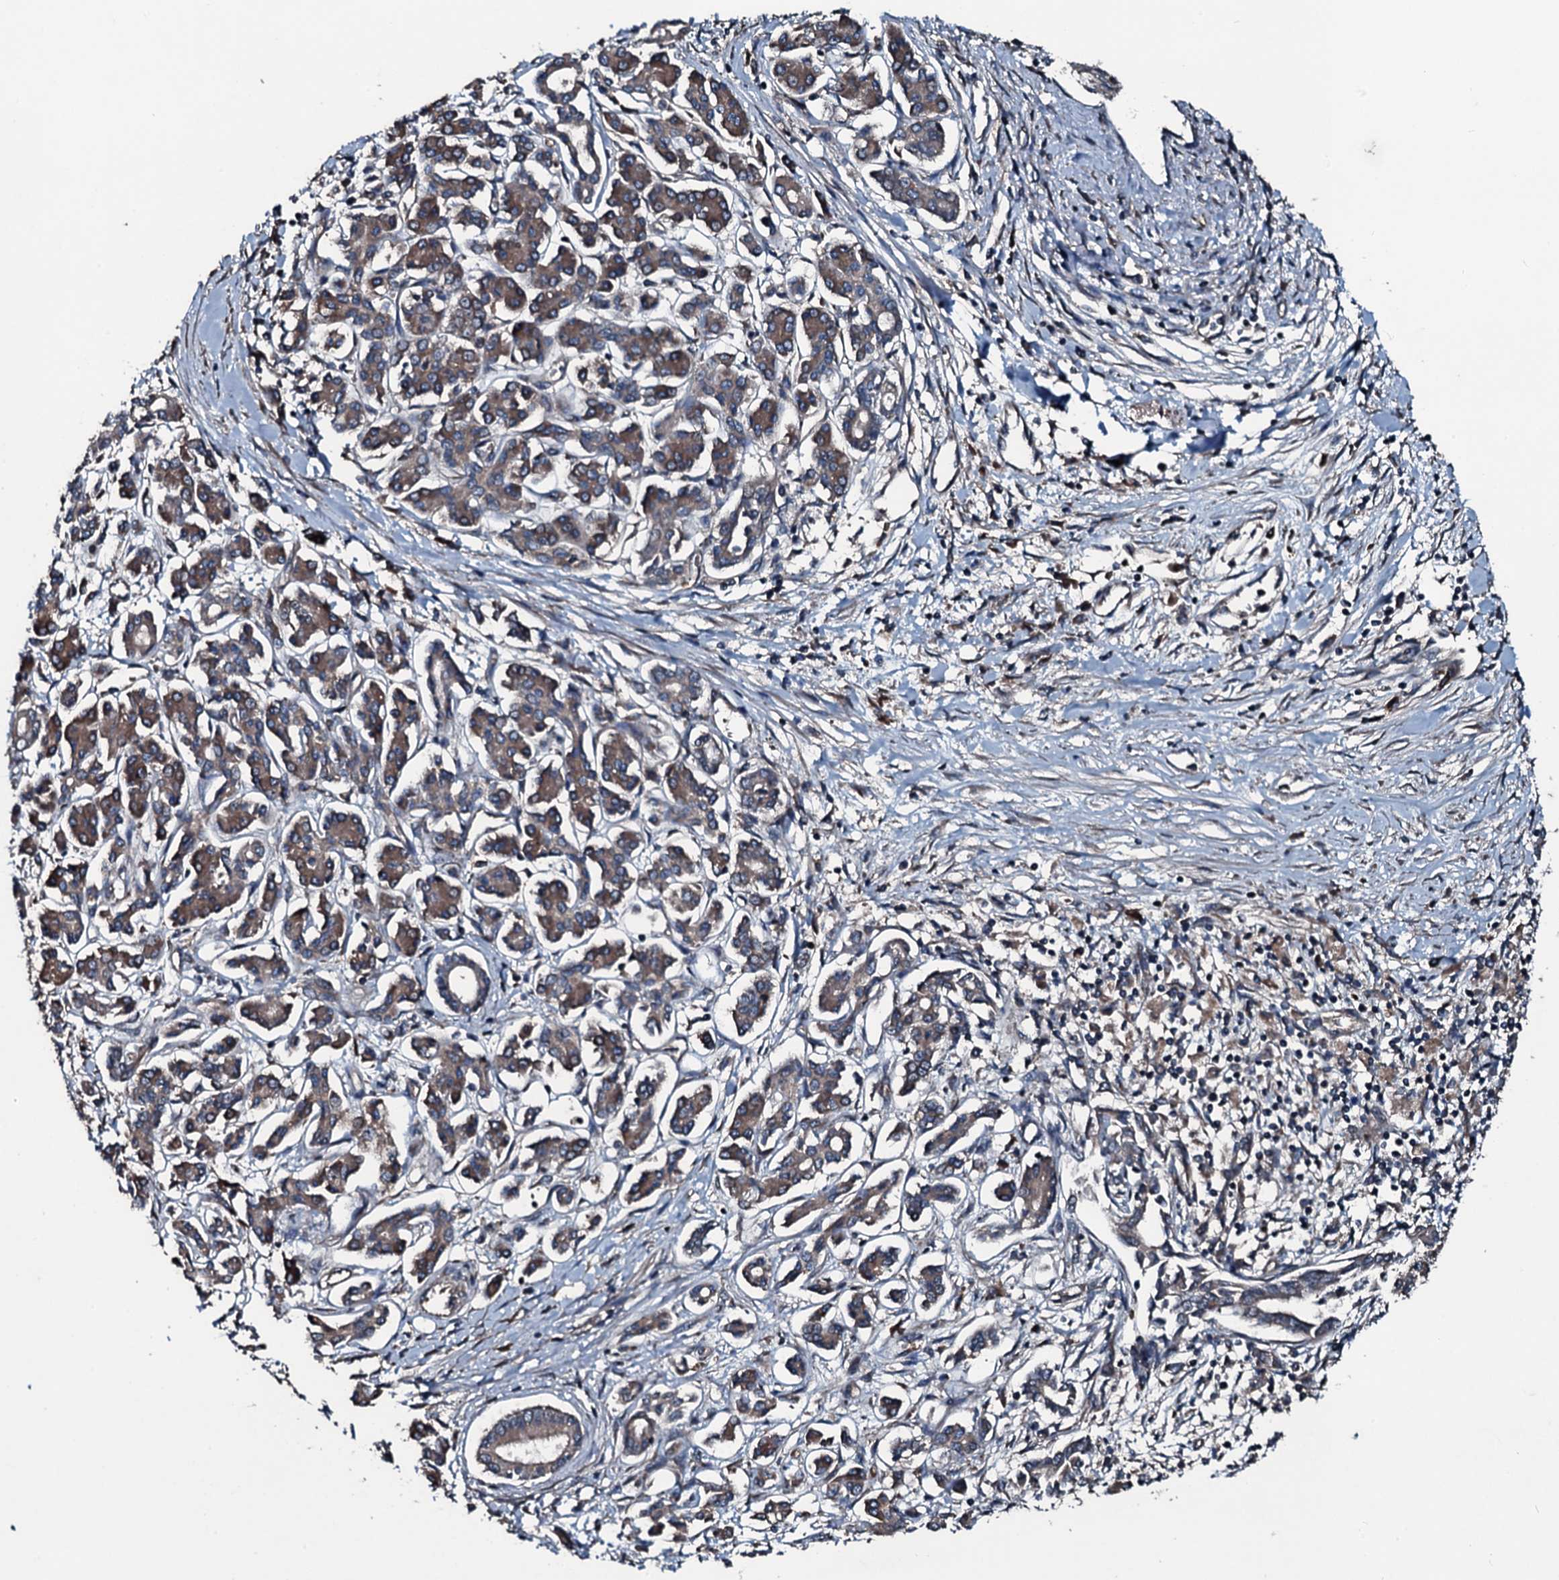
{"staining": {"intensity": "moderate", "quantity": ">75%", "location": "cytoplasmic/membranous"}, "tissue": "pancreatic cancer", "cell_type": "Tumor cells", "image_type": "cancer", "snomed": [{"axis": "morphology", "description": "Adenocarcinoma, NOS"}, {"axis": "topography", "description": "Pancreas"}], "caption": "Human pancreatic cancer (adenocarcinoma) stained for a protein (brown) exhibits moderate cytoplasmic/membranous positive positivity in approximately >75% of tumor cells.", "gene": "AARS1", "patient": {"sex": "female", "age": 50}}